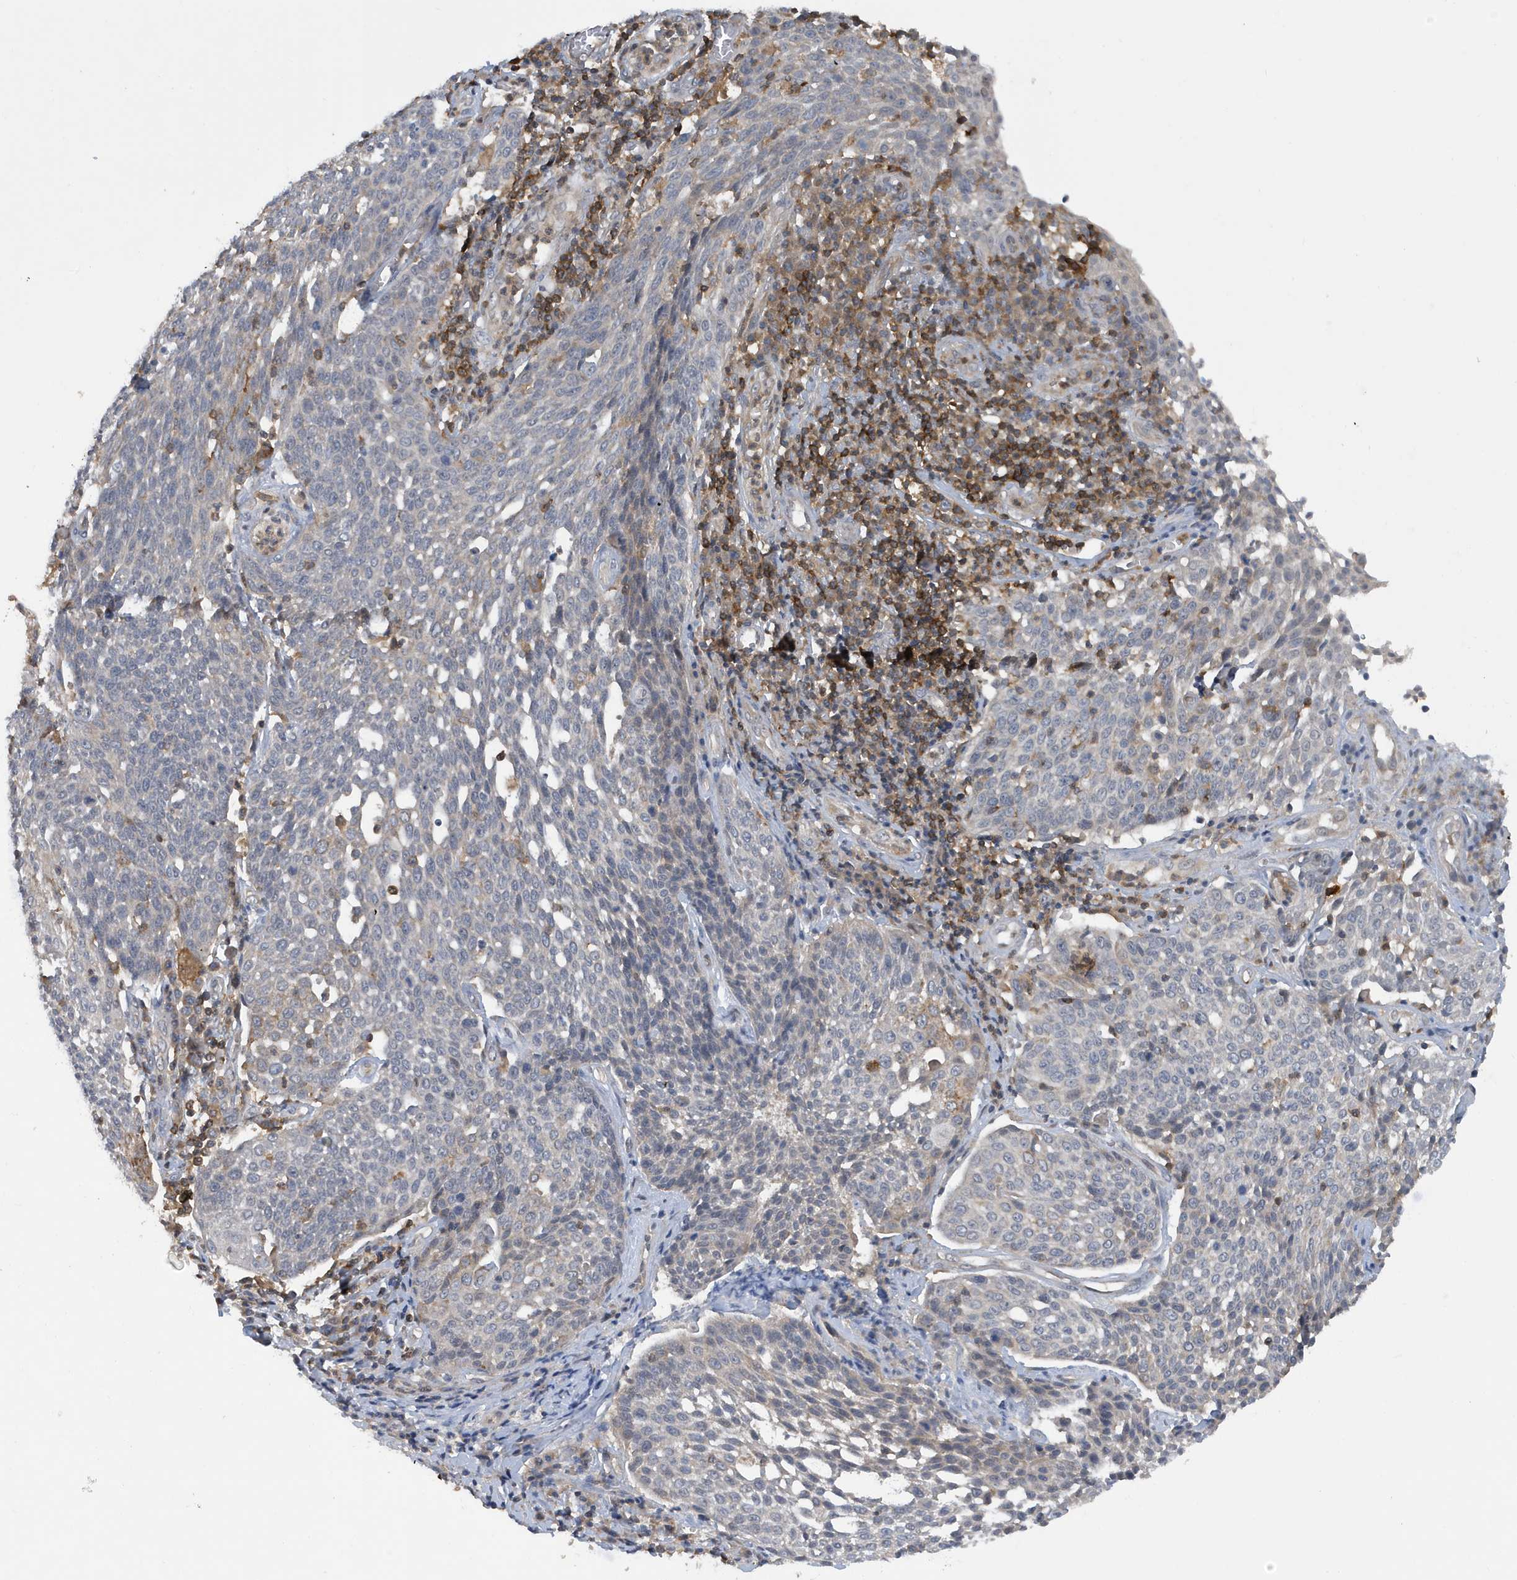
{"staining": {"intensity": "moderate", "quantity": "<25%", "location": "cytoplasmic/membranous"}, "tissue": "cervical cancer", "cell_type": "Tumor cells", "image_type": "cancer", "snomed": [{"axis": "morphology", "description": "Squamous cell carcinoma, NOS"}, {"axis": "topography", "description": "Cervix"}], "caption": "Protein expression analysis of cervical cancer demonstrates moderate cytoplasmic/membranous positivity in about <25% of tumor cells.", "gene": "NSUN3", "patient": {"sex": "female", "age": 34}}